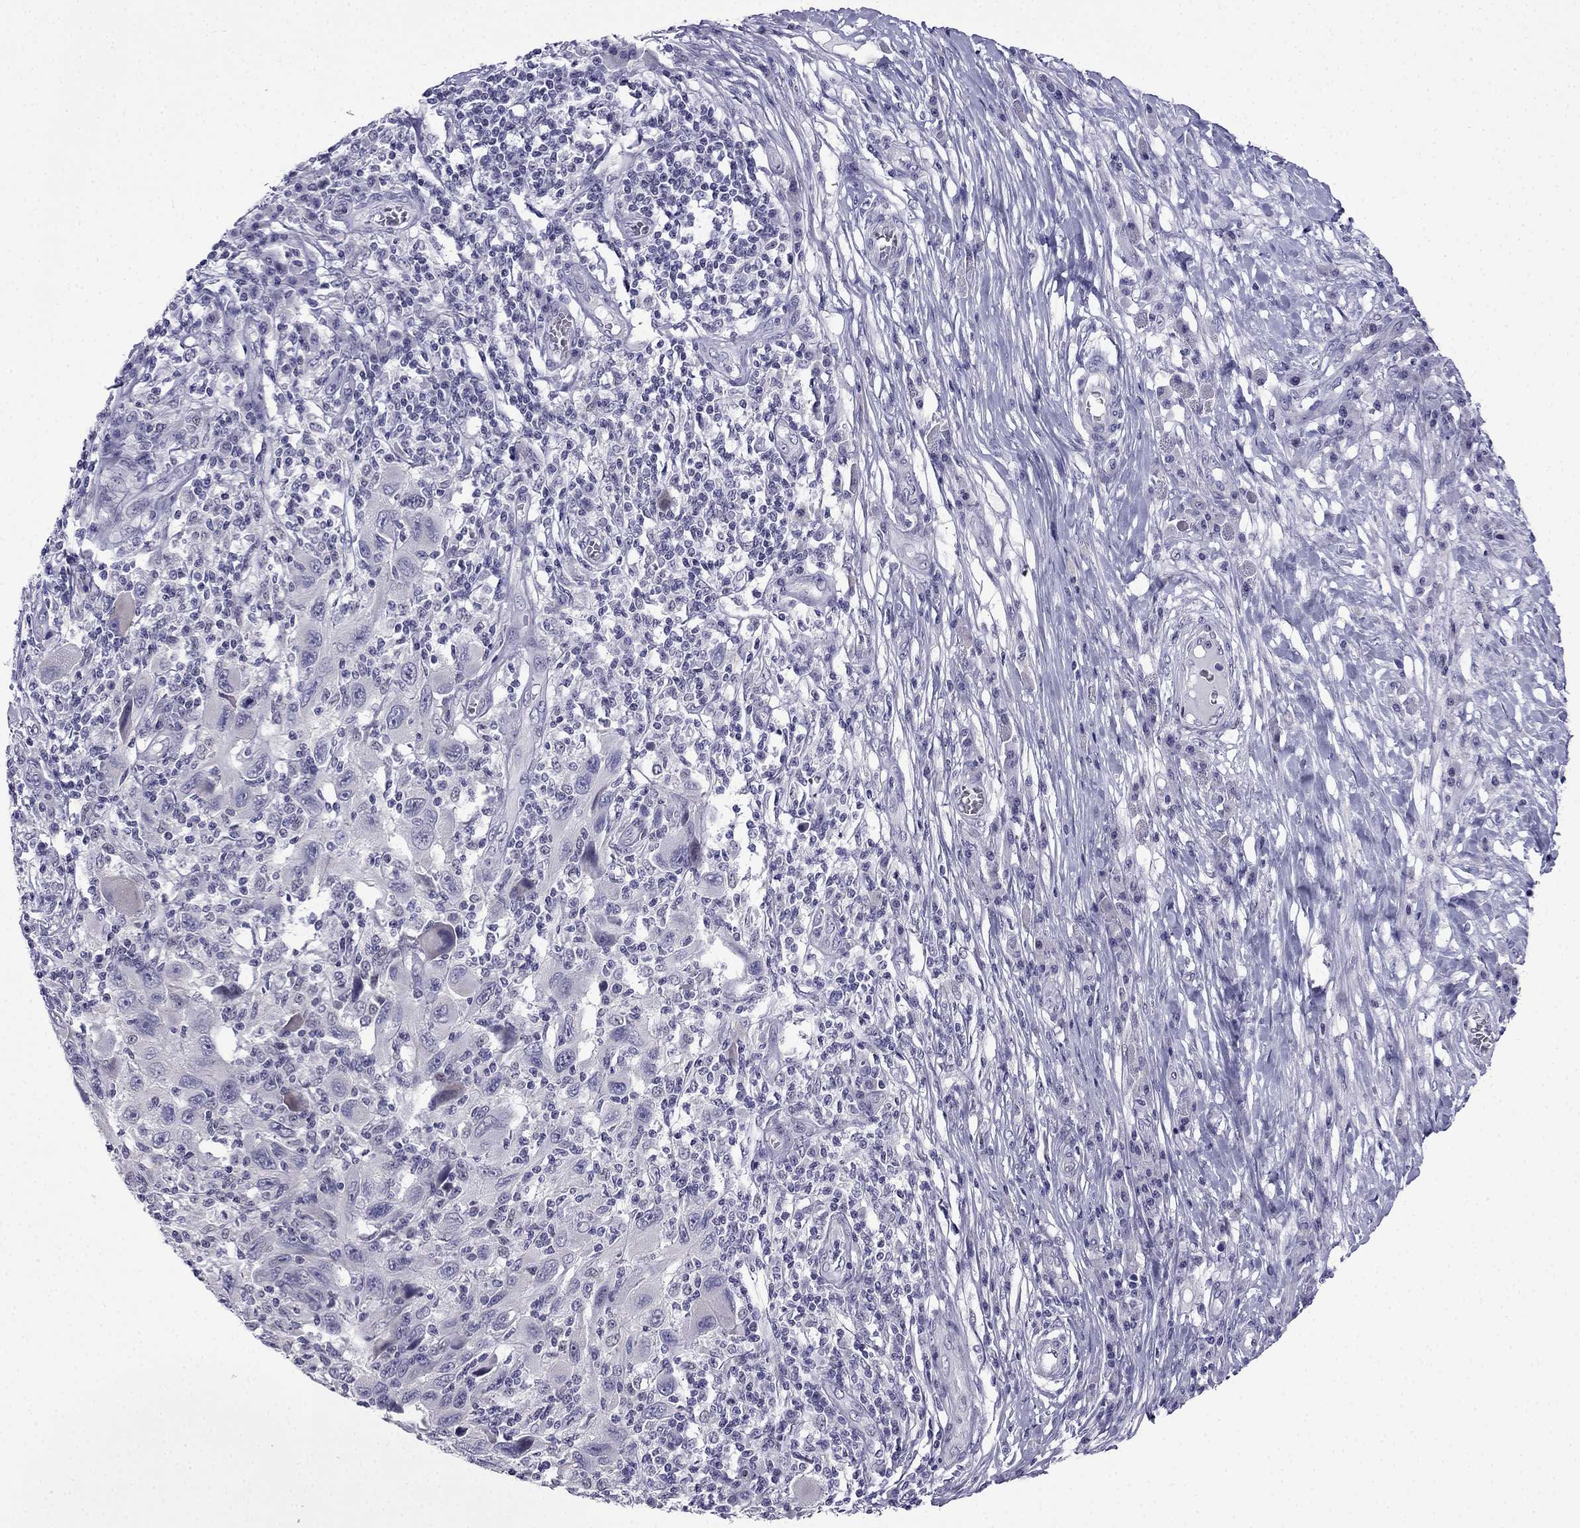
{"staining": {"intensity": "negative", "quantity": "none", "location": "none"}, "tissue": "melanoma", "cell_type": "Tumor cells", "image_type": "cancer", "snomed": [{"axis": "morphology", "description": "Malignant melanoma, NOS"}, {"axis": "topography", "description": "Skin"}], "caption": "Melanoma stained for a protein using IHC displays no staining tumor cells.", "gene": "POM121L12", "patient": {"sex": "male", "age": 53}}